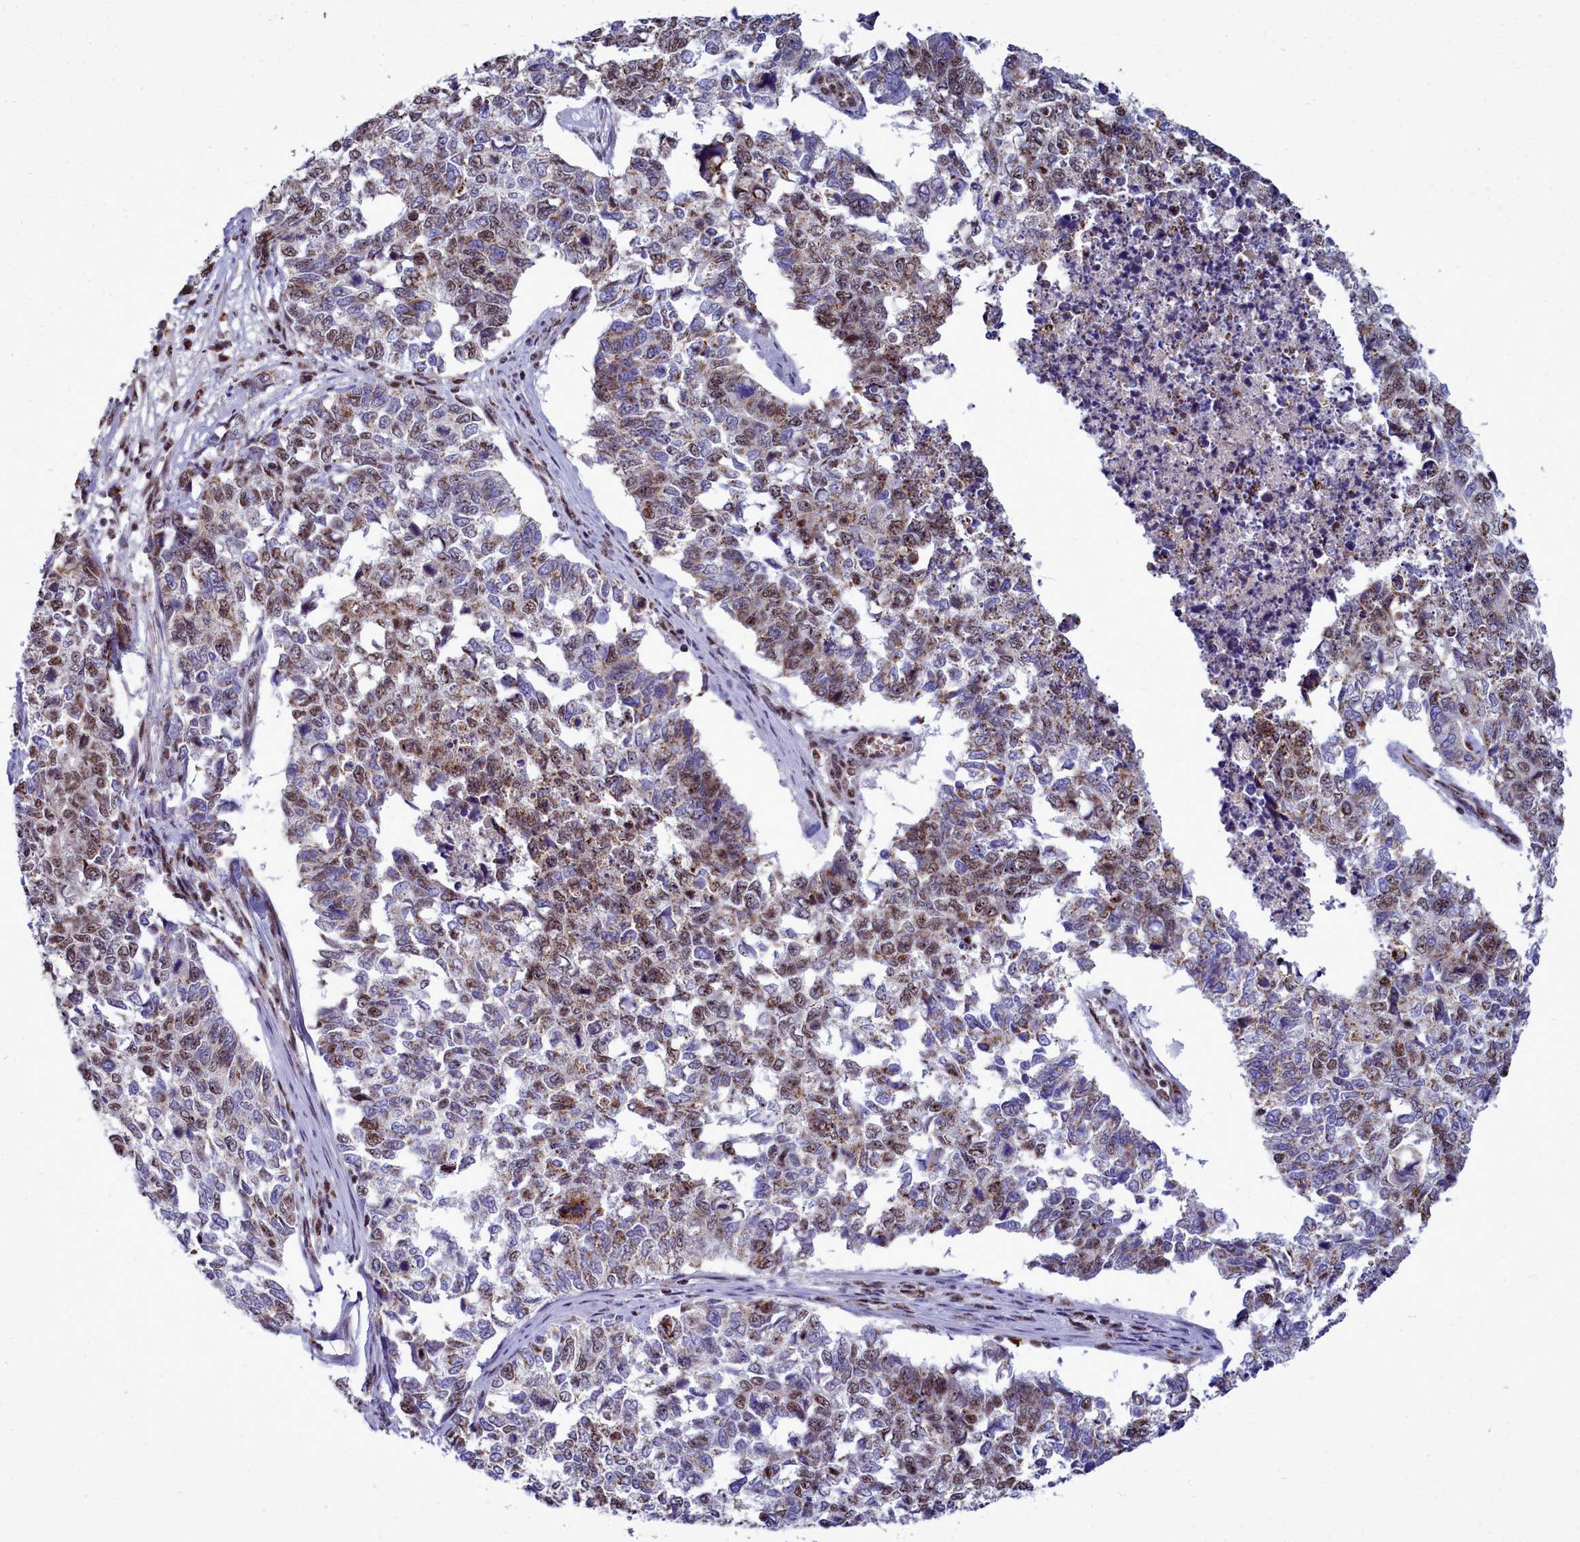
{"staining": {"intensity": "moderate", "quantity": "25%-75%", "location": "cytoplasmic/membranous,nuclear"}, "tissue": "cervical cancer", "cell_type": "Tumor cells", "image_type": "cancer", "snomed": [{"axis": "morphology", "description": "Squamous cell carcinoma, NOS"}, {"axis": "topography", "description": "Cervix"}], "caption": "This histopathology image exhibits immunohistochemistry staining of cervical cancer, with medium moderate cytoplasmic/membranous and nuclear staining in approximately 25%-75% of tumor cells.", "gene": "POM121L2", "patient": {"sex": "female", "age": 63}}